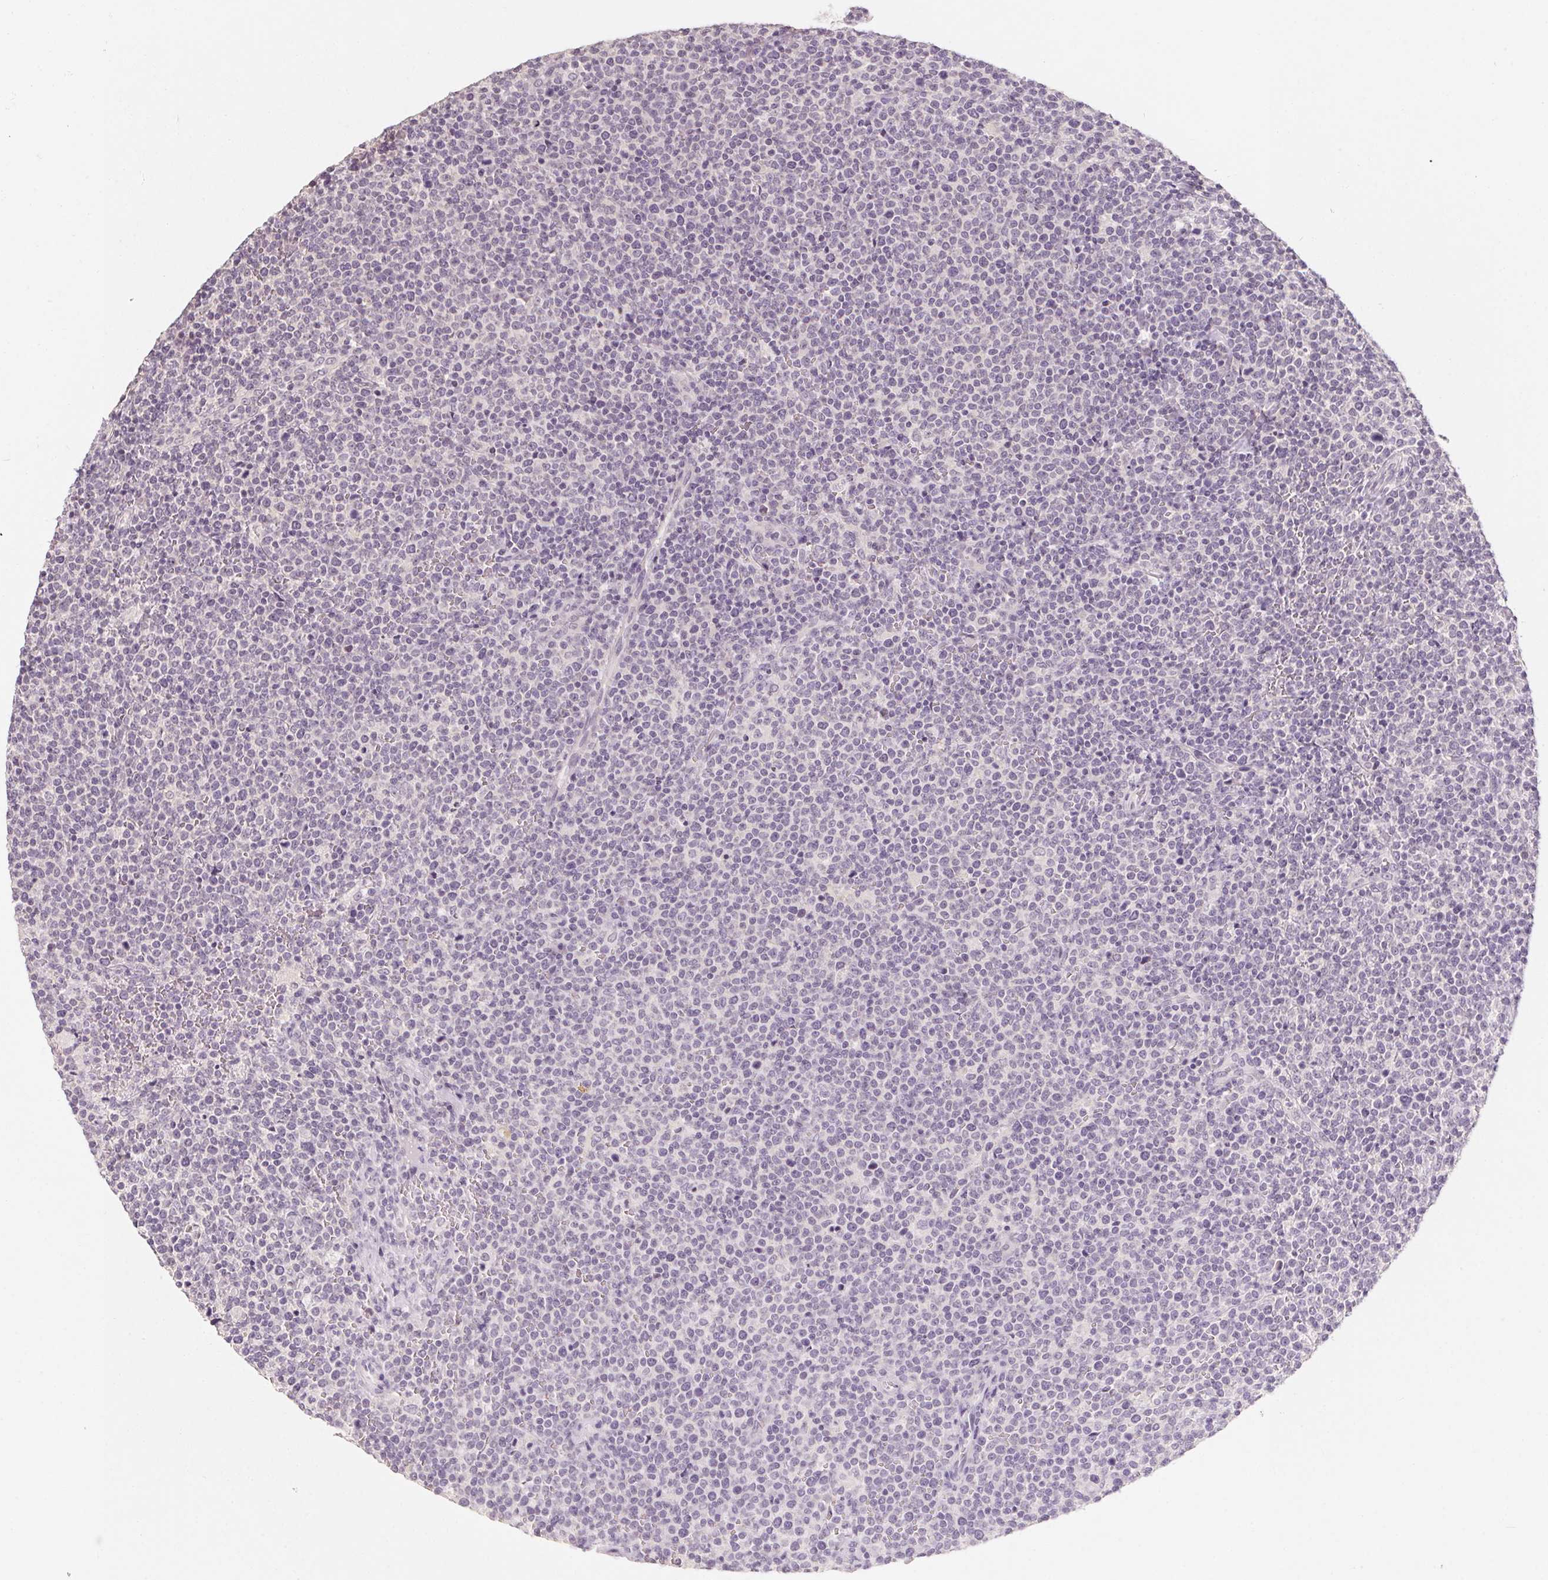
{"staining": {"intensity": "negative", "quantity": "none", "location": "none"}, "tissue": "lymphoma", "cell_type": "Tumor cells", "image_type": "cancer", "snomed": [{"axis": "morphology", "description": "Malignant lymphoma, non-Hodgkin's type, High grade"}, {"axis": "topography", "description": "Lymph node"}], "caption": "IHC image of malignant lymphoma, non-Hodgkin's type (high-grade) stained for a protein (brown), which displays no expression in tumor cells.", "gene": "CAPZA3", "patient": {"sex": "male", "age": 61}}